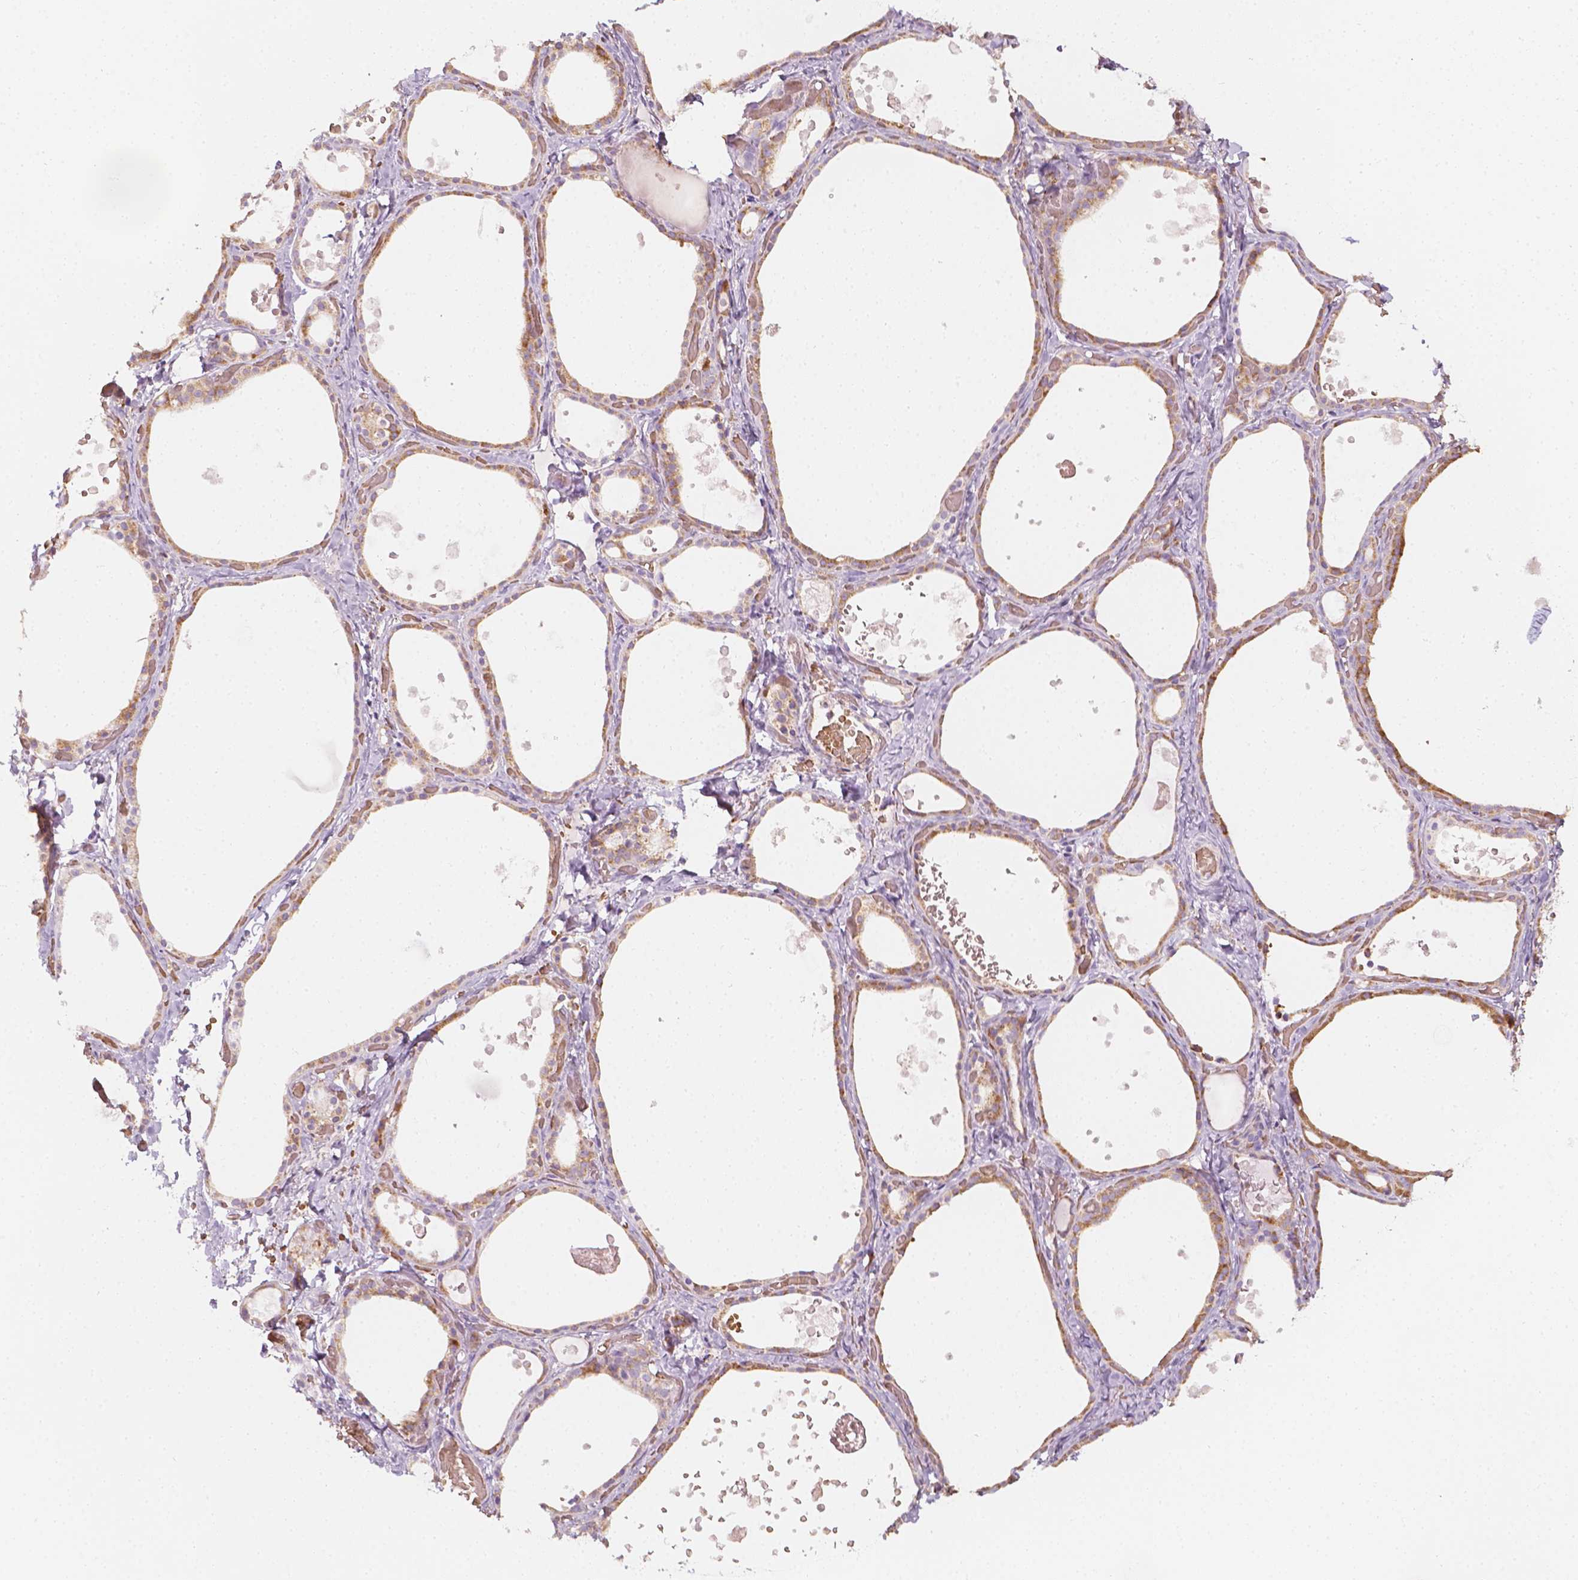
{"staining": {"intensity": "moderate", "quantity": "25%-75%", "location": "cytoplasmic/membranous"}, "tissue": "thyroid gland", "cell_type": "Glandular cells", "image_type": "normal", "snomed": [{"axis": "morphology", "description": "Normal tissue, NOS"}, {"axis": "topography", "description": "Thyroid gland"}], "caption": "Immunohistochemical staining of unremarkable thyroid gland reveals moderate cytoplasmic/membranous protein positivity in approximately 25%-75% of glandular cells. (Stains: DAB in brown, nuclei in blue, Microscopy: brightfield microscopy at high magnification).", "gene": "CES1", "patient": {"sex": "female", "age": 56}}